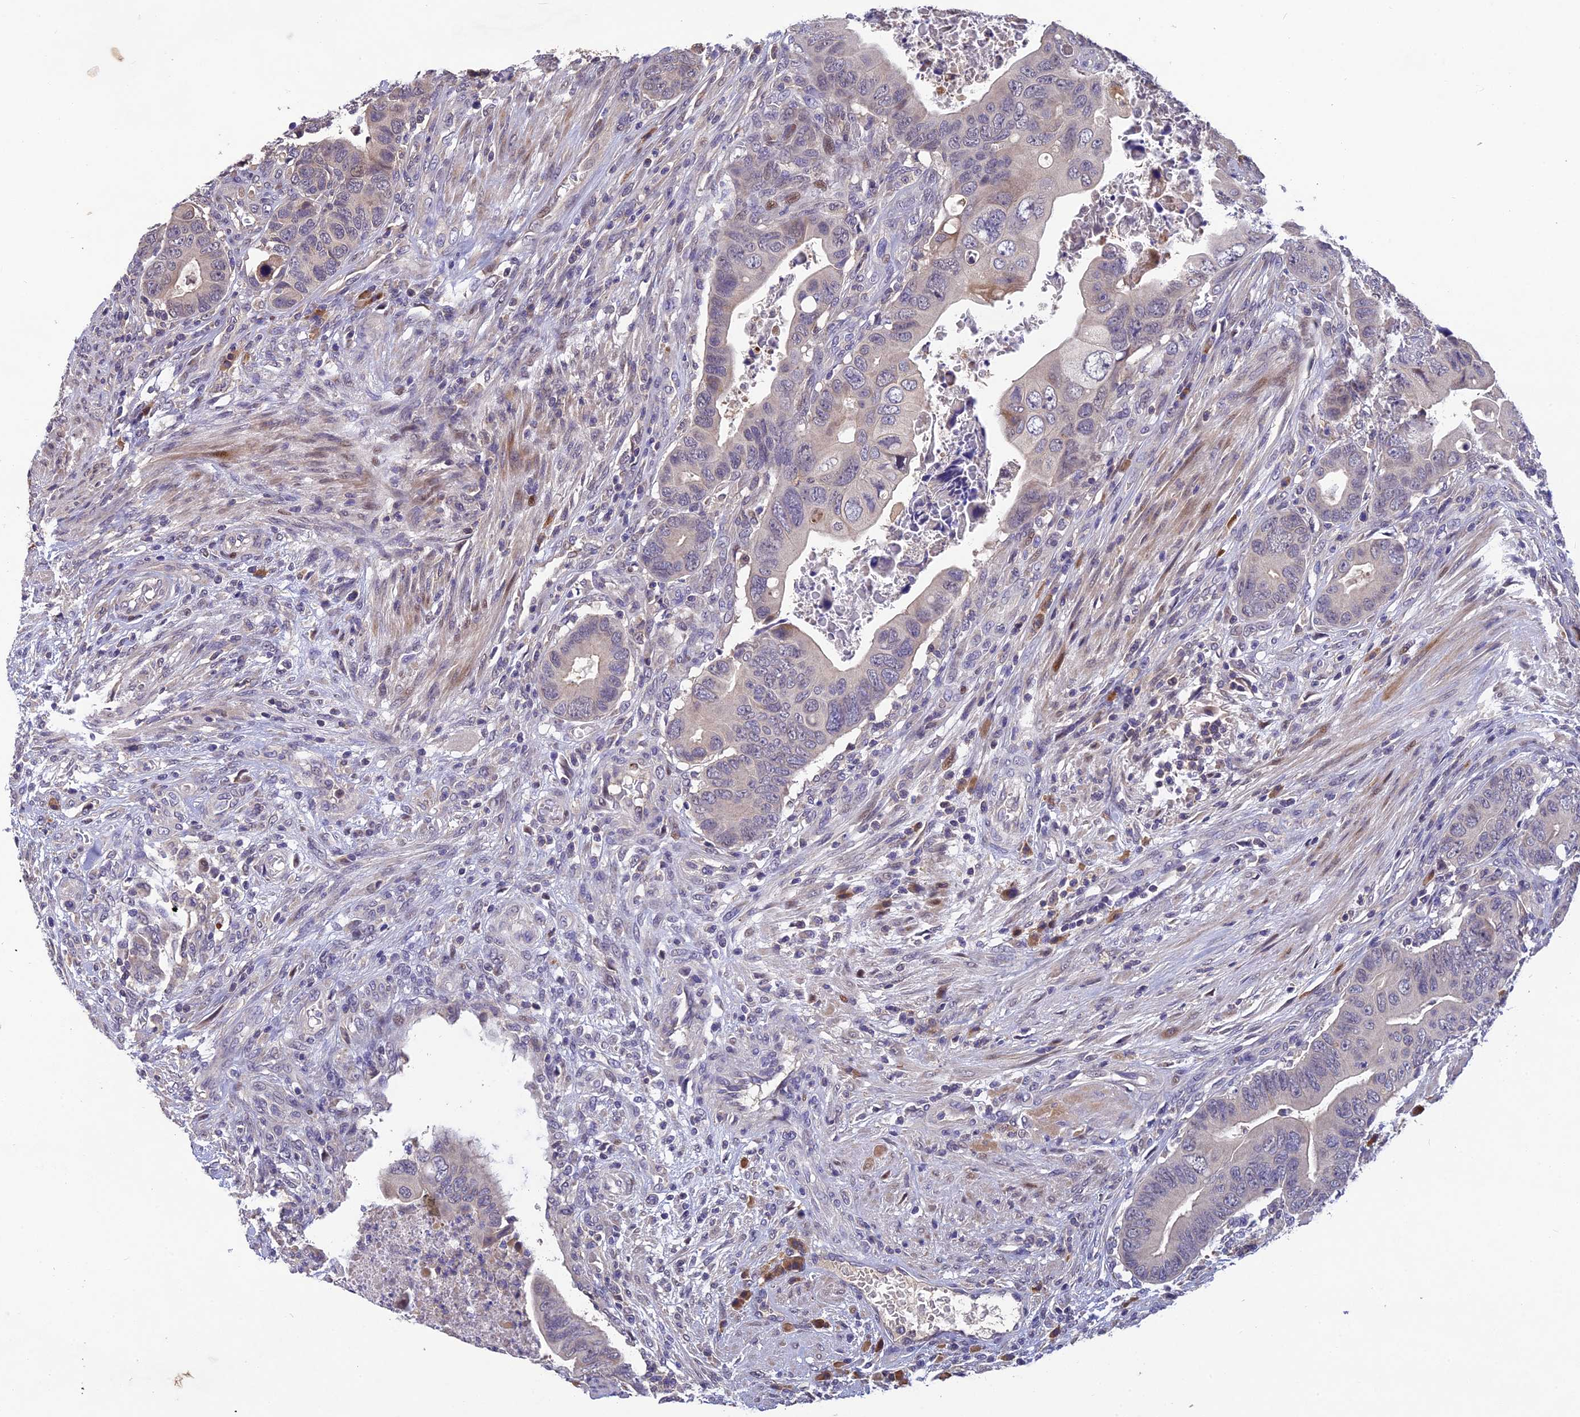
{"staining": {"intensity": "negative", "quantity": "none", "location": "none"}, "tissue": "colorectal cancer", "cell_type": "Tumor cells", "image_type": "cancer", "snomed": [{"axis": "morphology", "description": "Adenocarcinoma, NOS"}, {"axis": "topography", "description": "Rectum"}], "caption": "Tumor cells are negative for protein expression in human colorectal cancer (adenocarcinoma).", "gene": "DENND5B", "patient": {"sex": "female", "age": 78}}